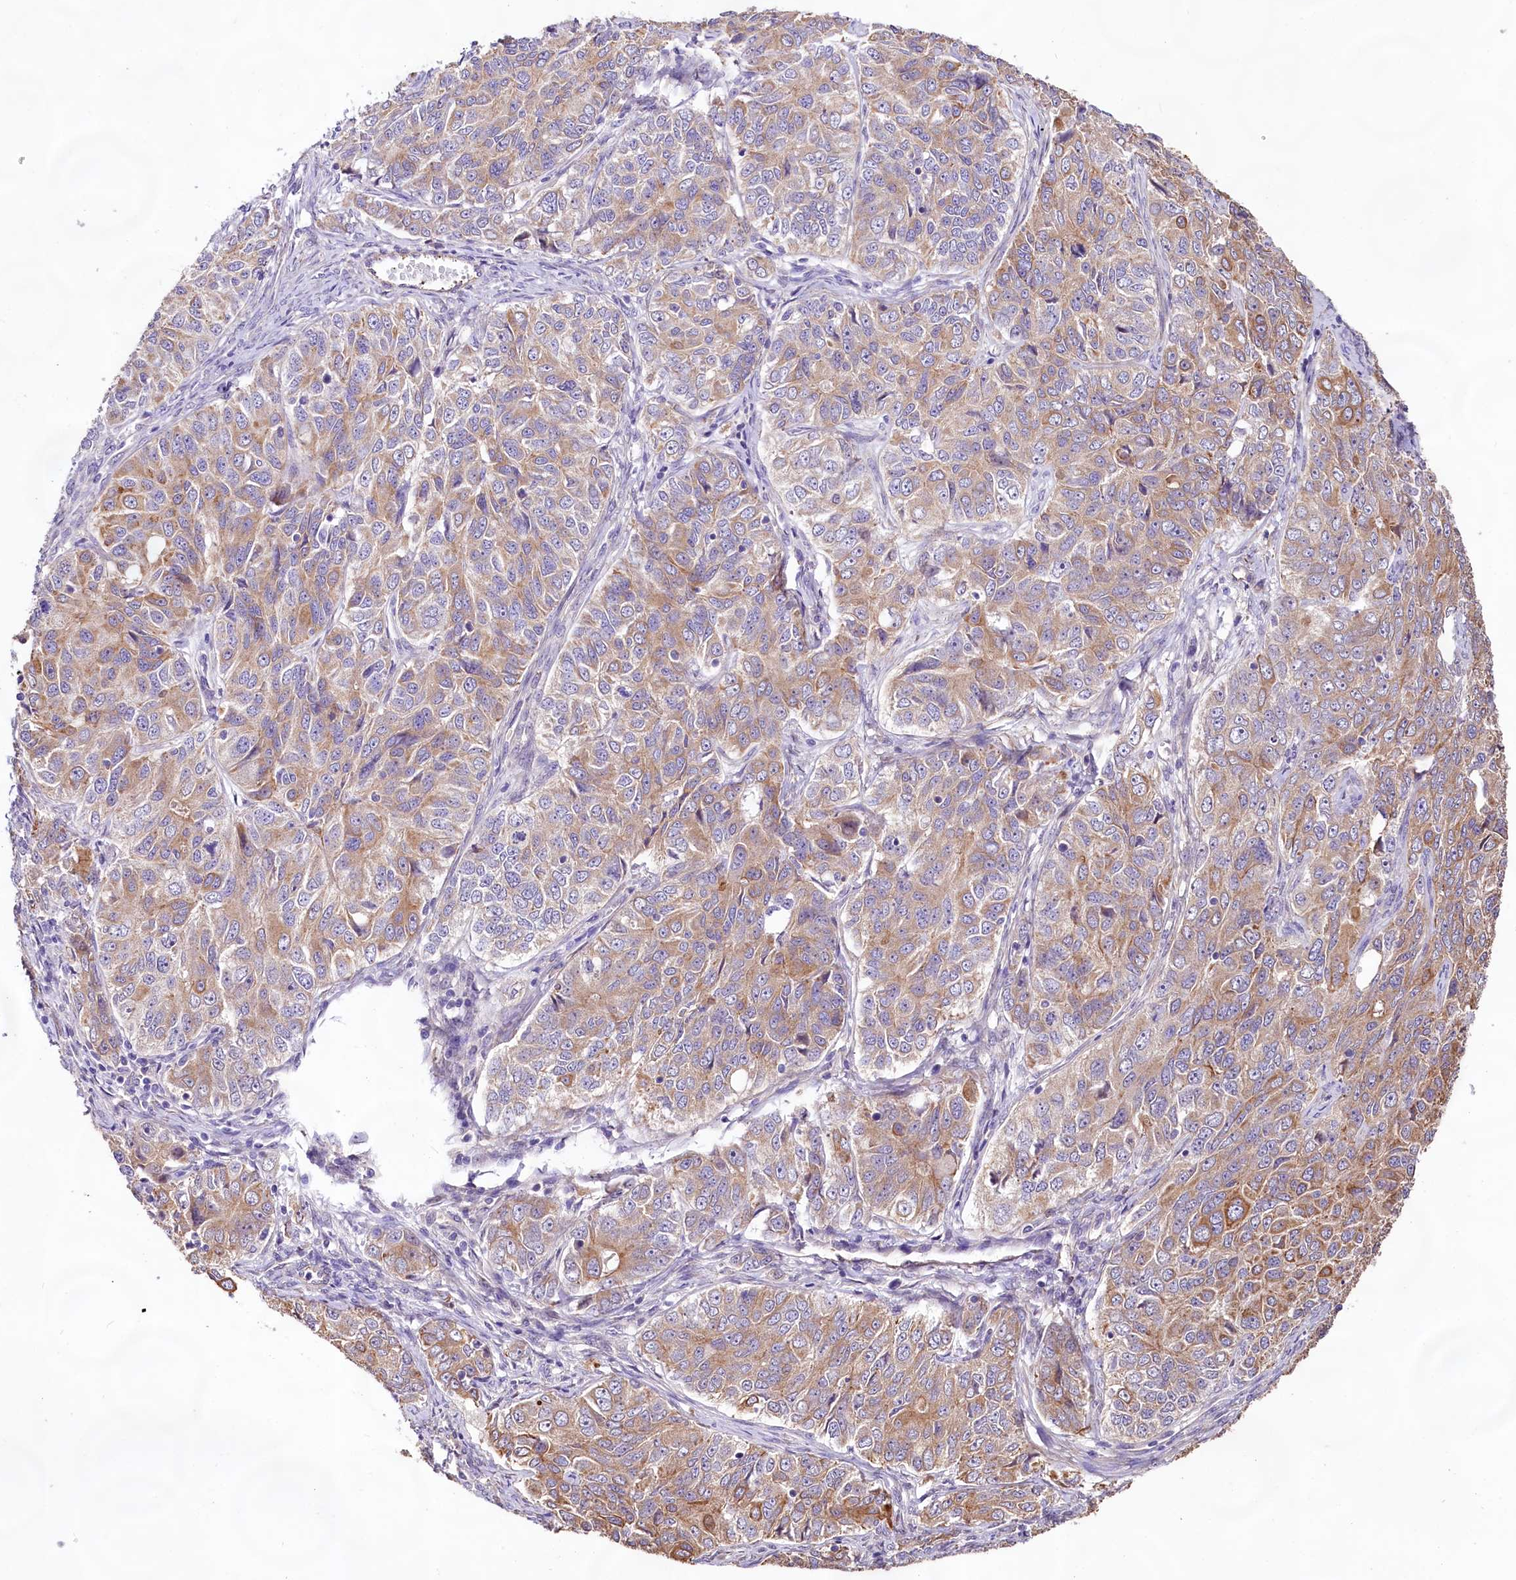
{"staining": {"intensity": "moderate", "quantity": "25%-75%", "location": "cytoplasmic/membranous"}, "tissue": "ovarian cancer", "cell_type": "Tumor cells", "image_type": "cancer", "snomed": [{"axis": "morphology", "description": "Carcinoma, endometroid"}, {"axis": "topography", "description": "Ovary"}], "caption": "Ovarian cancer stained with immunohistochemistry (IHC) shows moderate cytoplasmic/membranous staining in about 25%-75% of tumor cells.", "gene": "VPS11", "patient": {"sex": "female", "age": 51}}